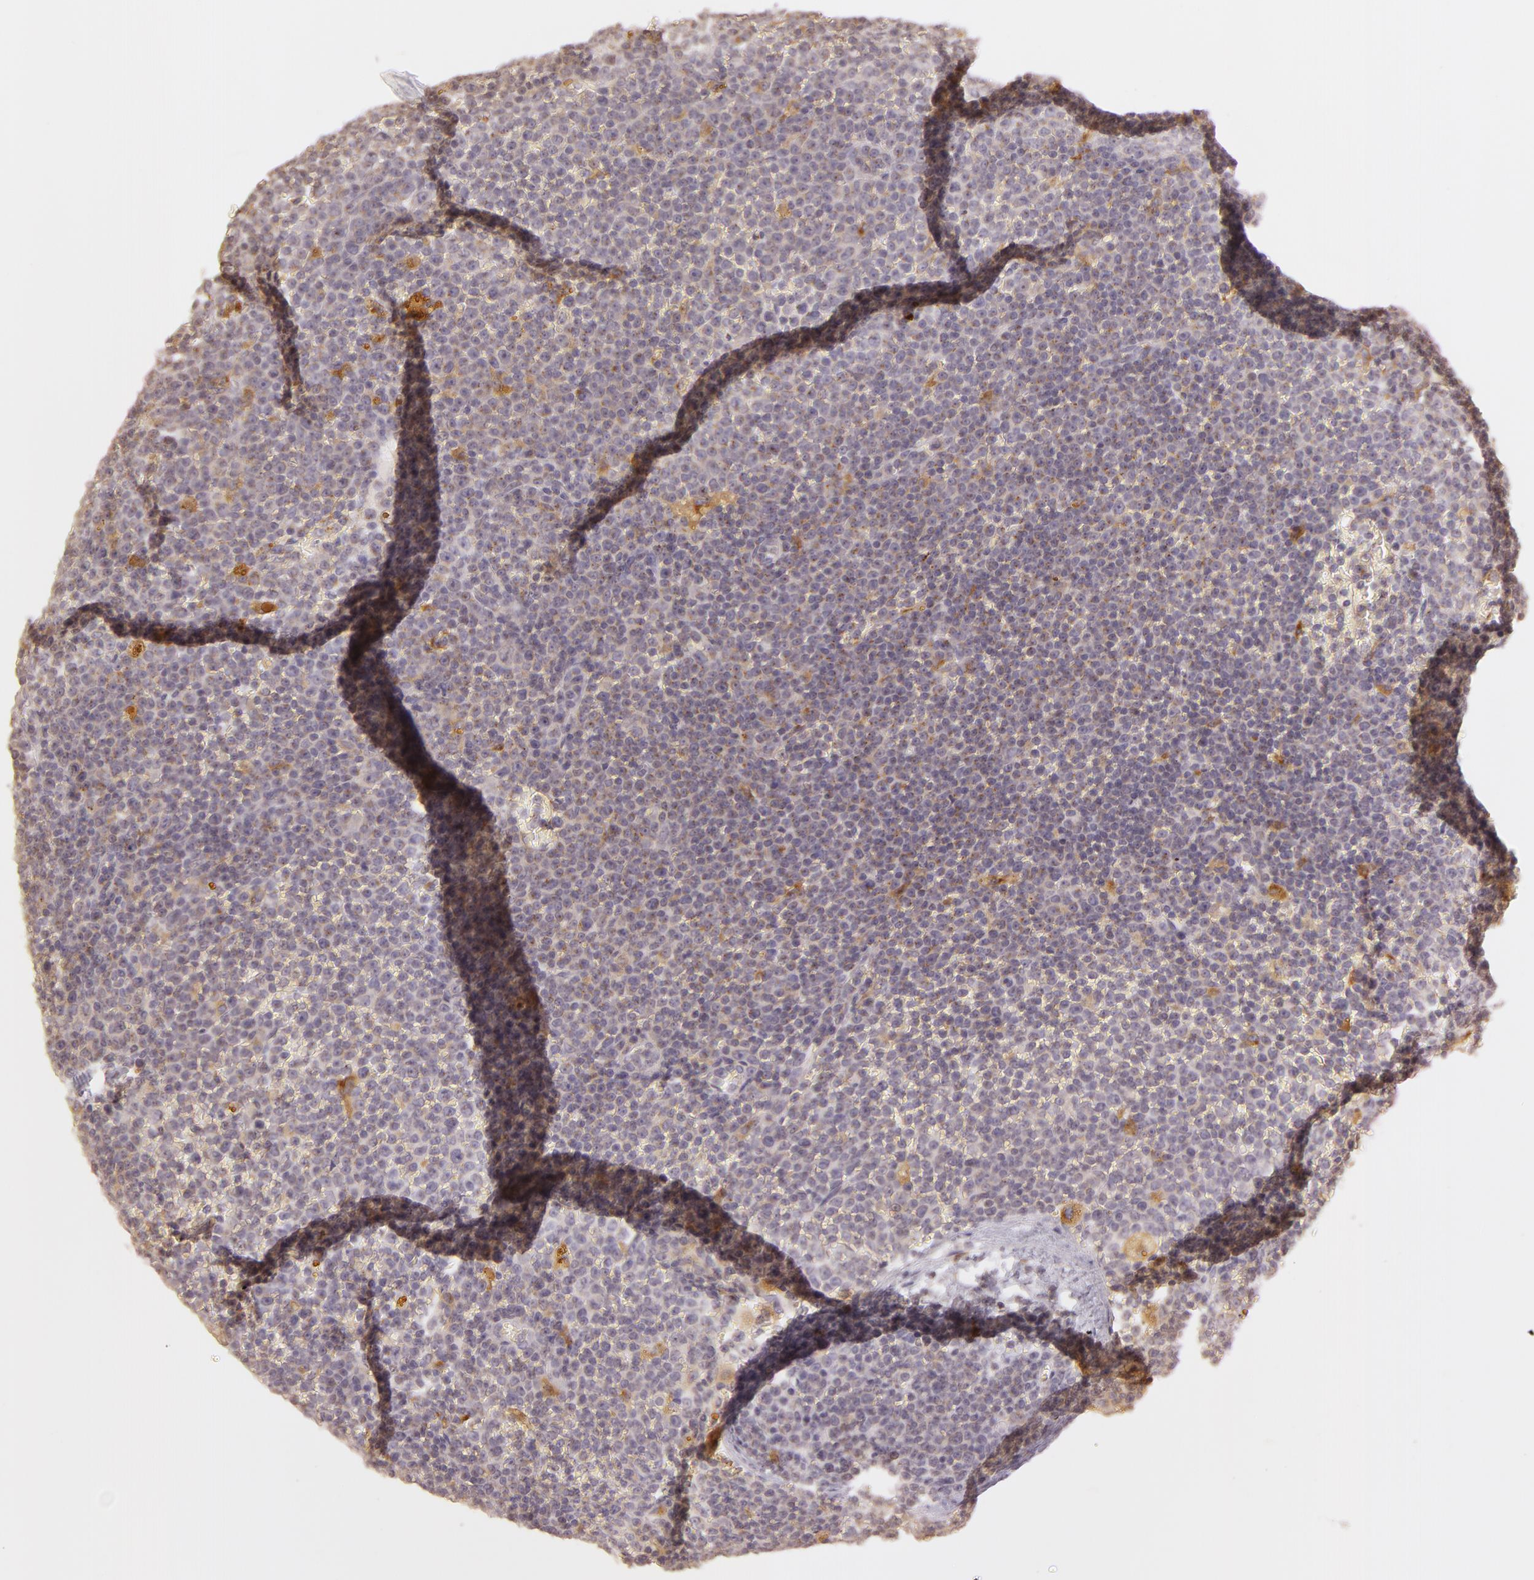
{"staining": {"intensity": "weak", "quantity": ">75%", "location": "cytoplasmic/membranous"}, "tissue": "lymphoma", "cell_type": "Tumor cells", "image_type": "cancer", "snomed": [{"axis": "morphology", "description": "Malignant lymphoma, non-Hodgkin's type, Low grade"}, {"axis": "topography", "description": "Lymph node"}], "caption": "Immunohistochemical staining of human lymphoma exhibits low levels of weak cytoplasmic/membranous positivity in about >75% of tumor cells.", "gene": "LGMN", "patient": {"sex": "male", "age": 50}}